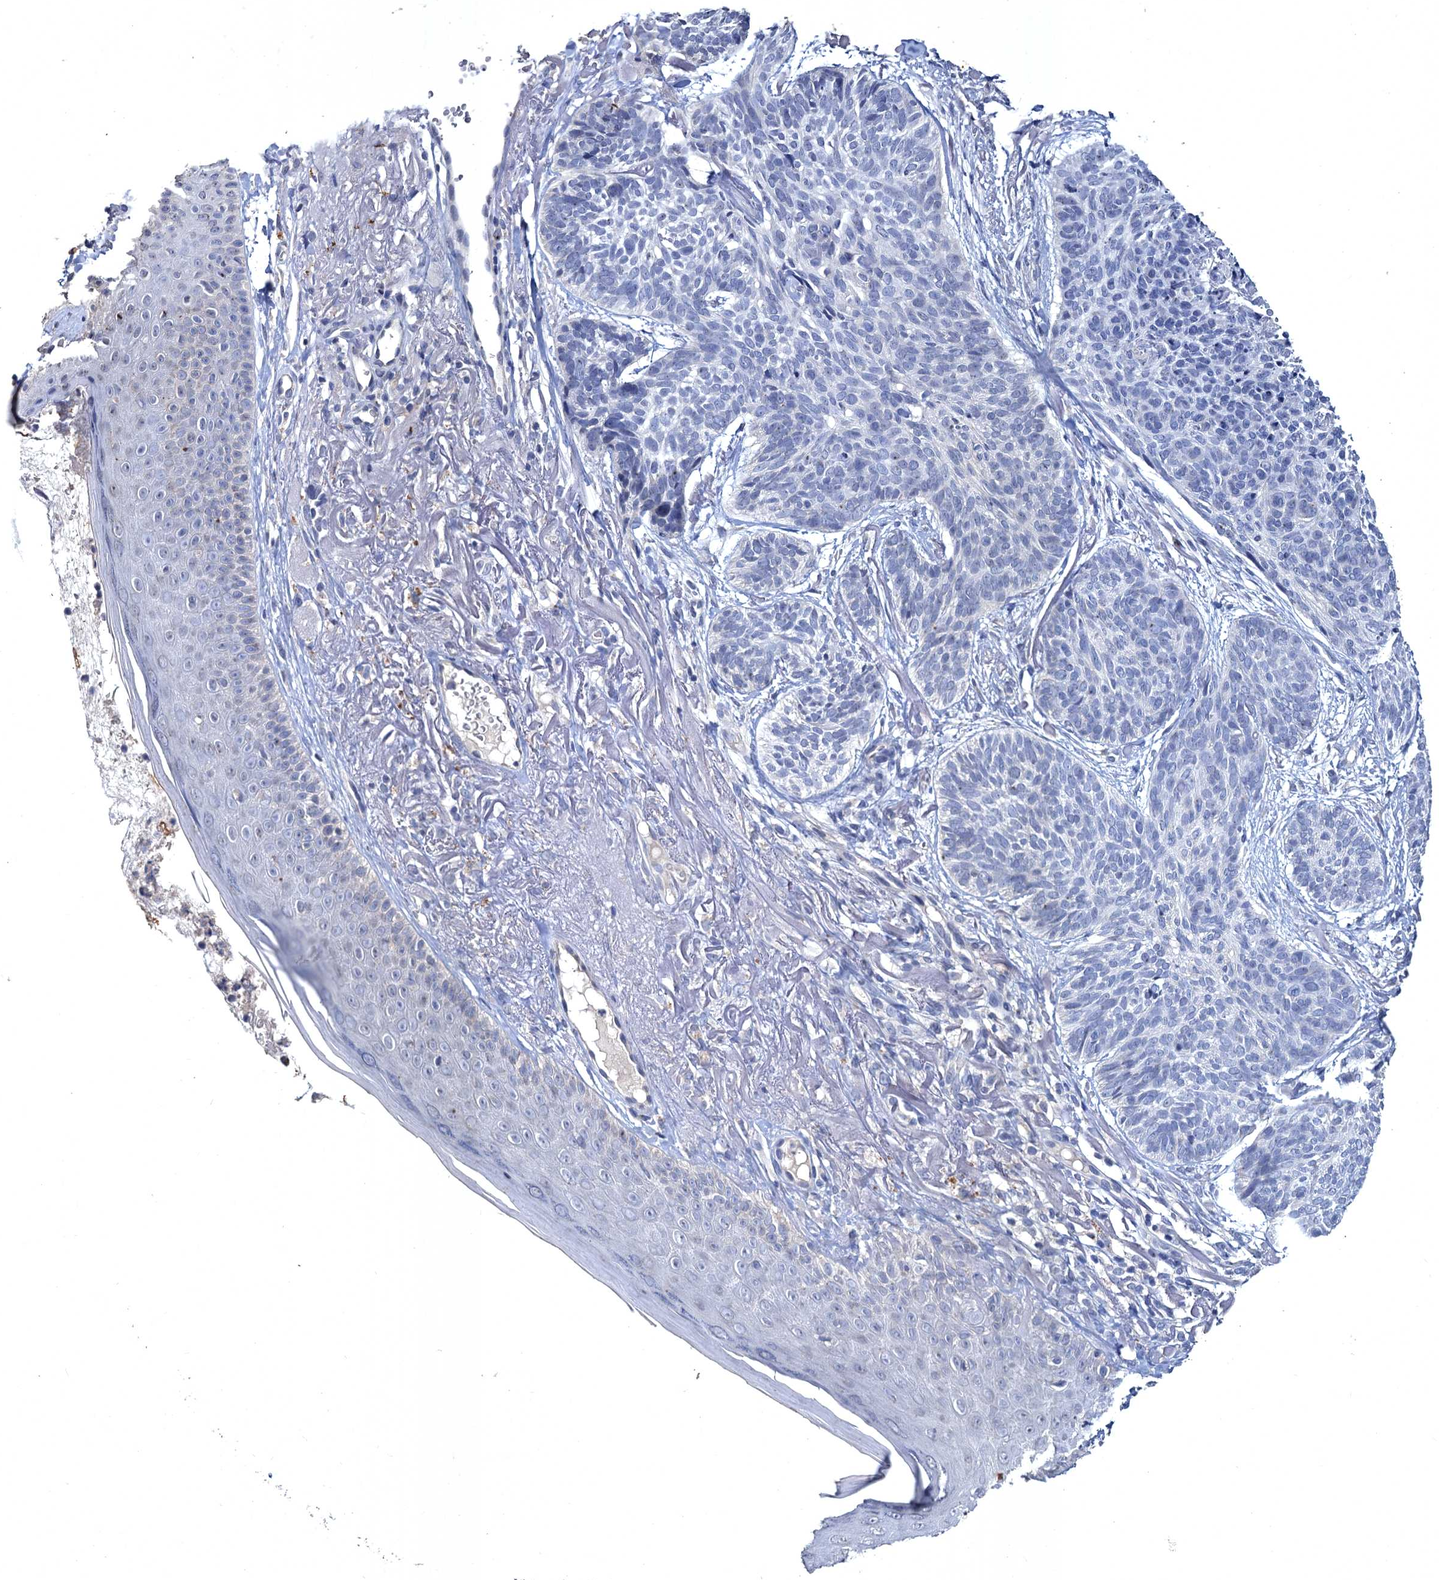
{"staining": {"intensity": "negative", "quantity": "none", "location": "none"}, "tissue": "skin cancer", "cell_type": "Tumor cells", "image_type": "cancer", "snomed": [{"axis": "morphology", "description": "Normal tissue, NOS"}, {"axis": "morphology", "description": "Basal cell carcinoma"}, {"axis": "topography", "description": "Skin"}], "caption": "The histopathology image reveals no staining of tumor cells in basal cell carcinoma (skin).", "gene": "ATP9A", "patient": {"sex": "male", "age": 66}}